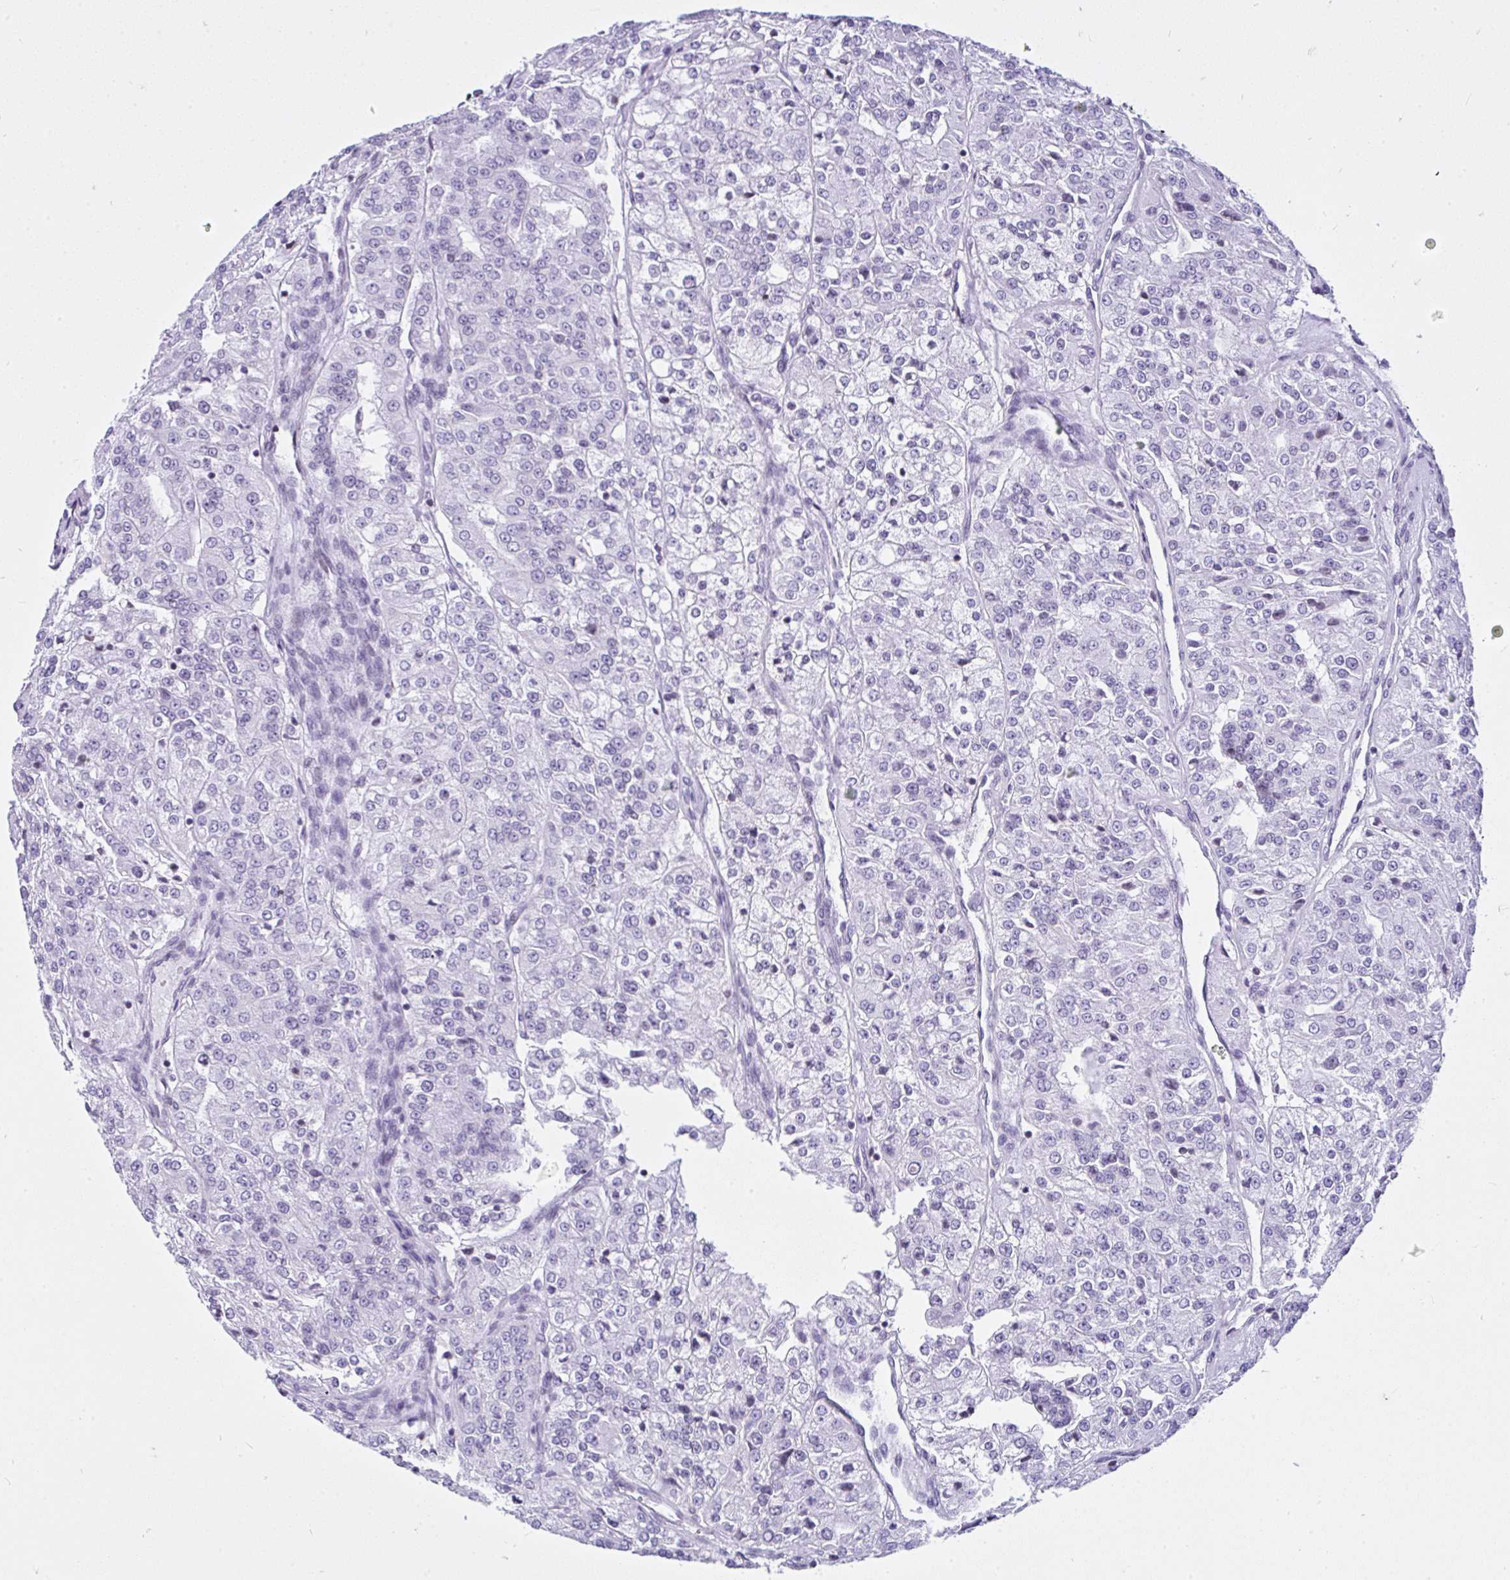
{"staining": {"intensity": "negative", "quantity": "none", "location": "none"}, "tissue": "renal cancer", "cell_type": "Tumor cells", "image_type": "cancer", "snomed": [{"axis": "morphology", "description": "Adenocarcinoma, NOS"}, {"axis": "topography", "description": "Kidney"}], "caption": "The immunohistochemistry histopathology image has no significant expression in tumor cells of renal adenocarcinoma tissue.", "gene": "KRT27", "patient": {"sex": "female", "age": 63}}